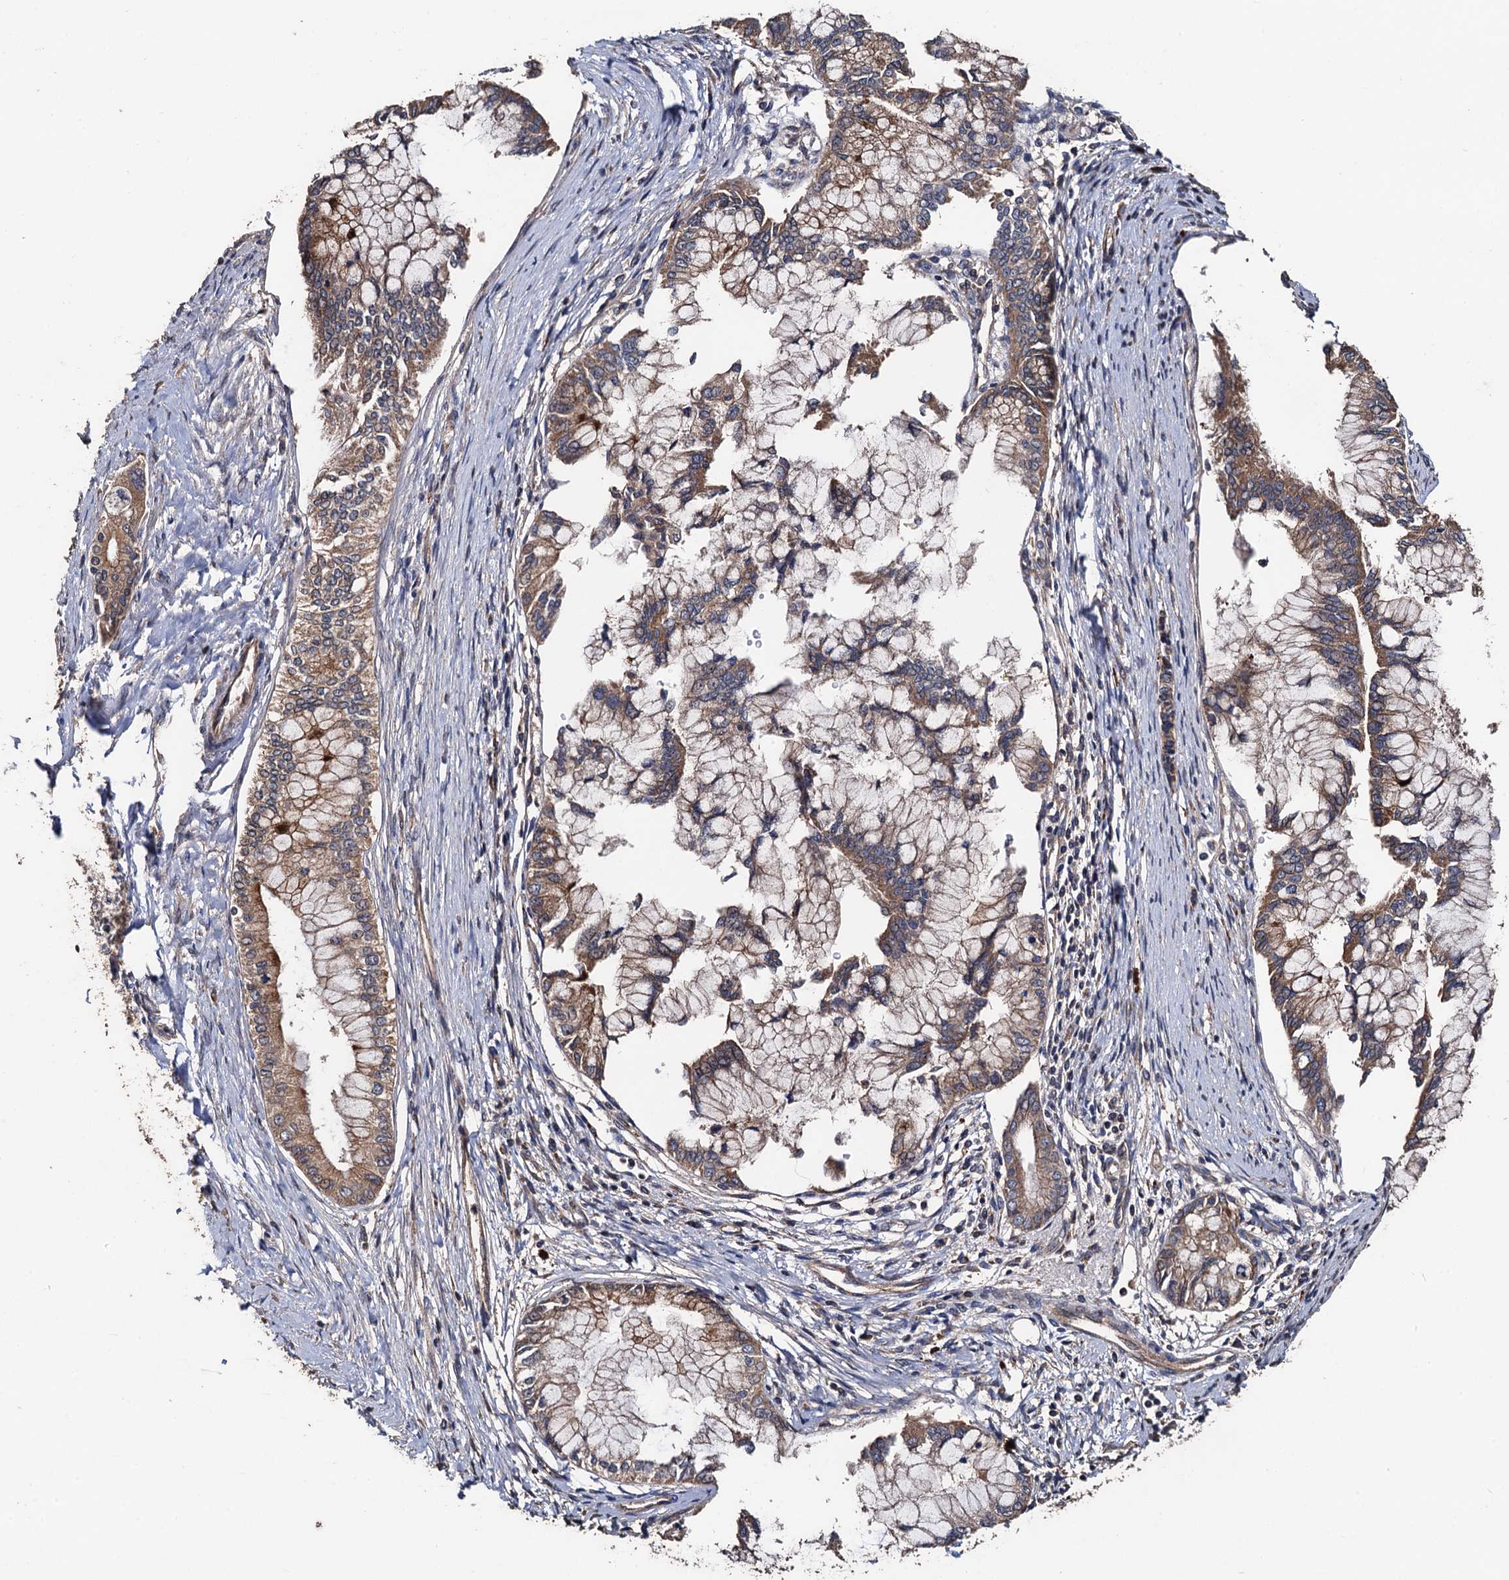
{"staining": {"intensity": "moderate", "quantity": ">75%", "location": "cytoplasmic/membranous"}, "tissue": "pancreatic cancer", "cell_type": "Tumor cells", "image_type": "cancer", "snomed": [{"axis": "morphology", "description": "Adenocarcinoma, NOS"}, {"axis": "topography", "description": "Pancreas"}], "caption": "Pancreatic cancer stained for a protein (brown) displays moderate cytoplasmic/membranous positive expression in about >75% of tumor cells.", "gene": "PPTC7", "patient": {"sex": "male", "age": 46}}